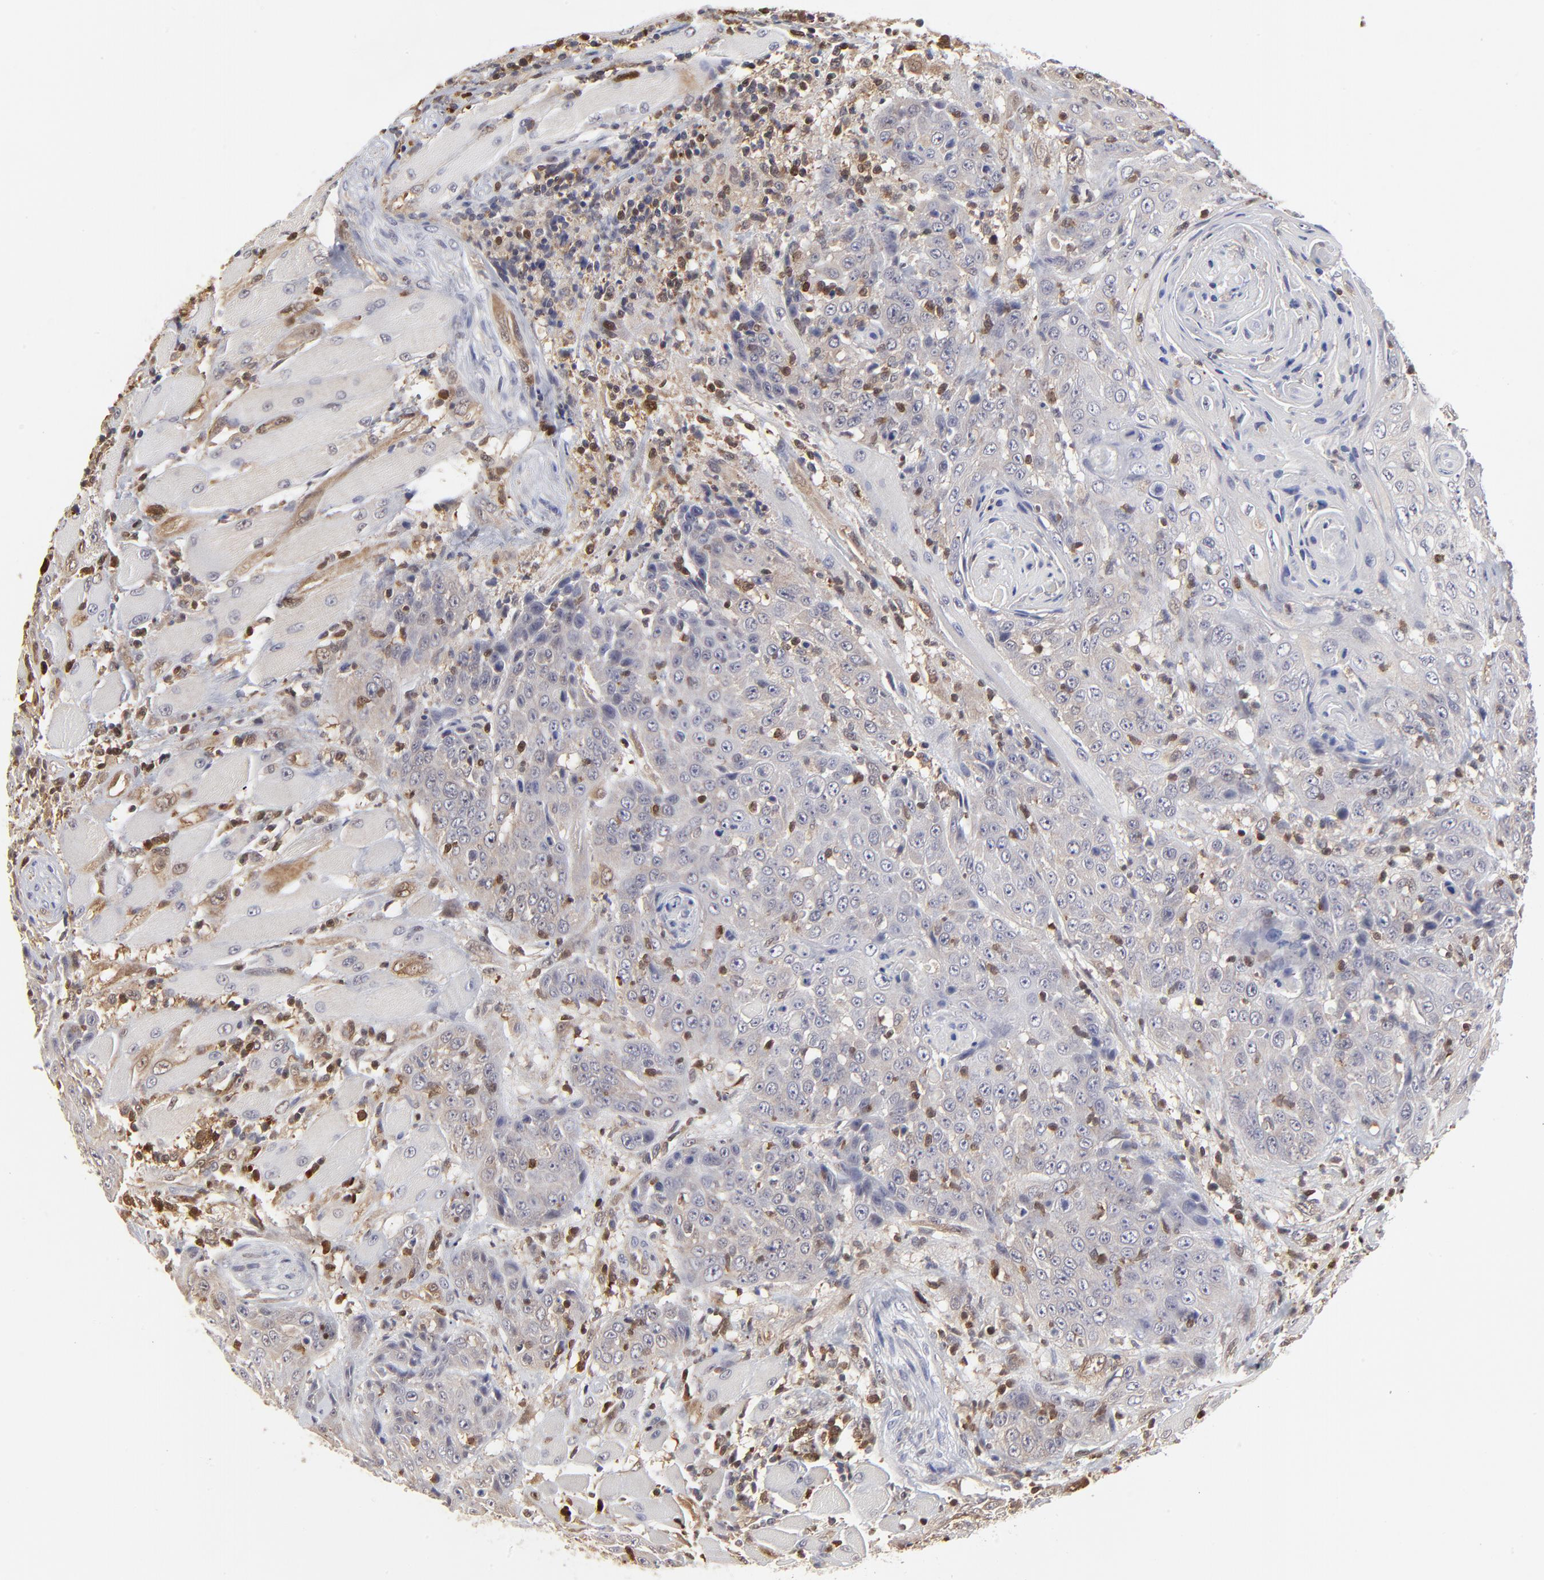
{"staining": {"intensity": "negative", "quantity": "none", "location": "none"}, "tissue": "head and neck cancer", "cell_type": "Tumor cells", "image_type": "cancer", "snomed": [{"axis": "morphology", "description": "Squamous cell carcinoma, NOS"}, {"axis": "topography", "description": "Head-Neck"}], "caption": "Immunohistochemistry (IHC) photomicrograph of neoplastic tissue: human head and neck squamous cell carcinoma stained with DAB exhibits no significant protein expression in tumor cells.", "gene": "CASP3", "patient": {"sex": "female", "age": 84}}